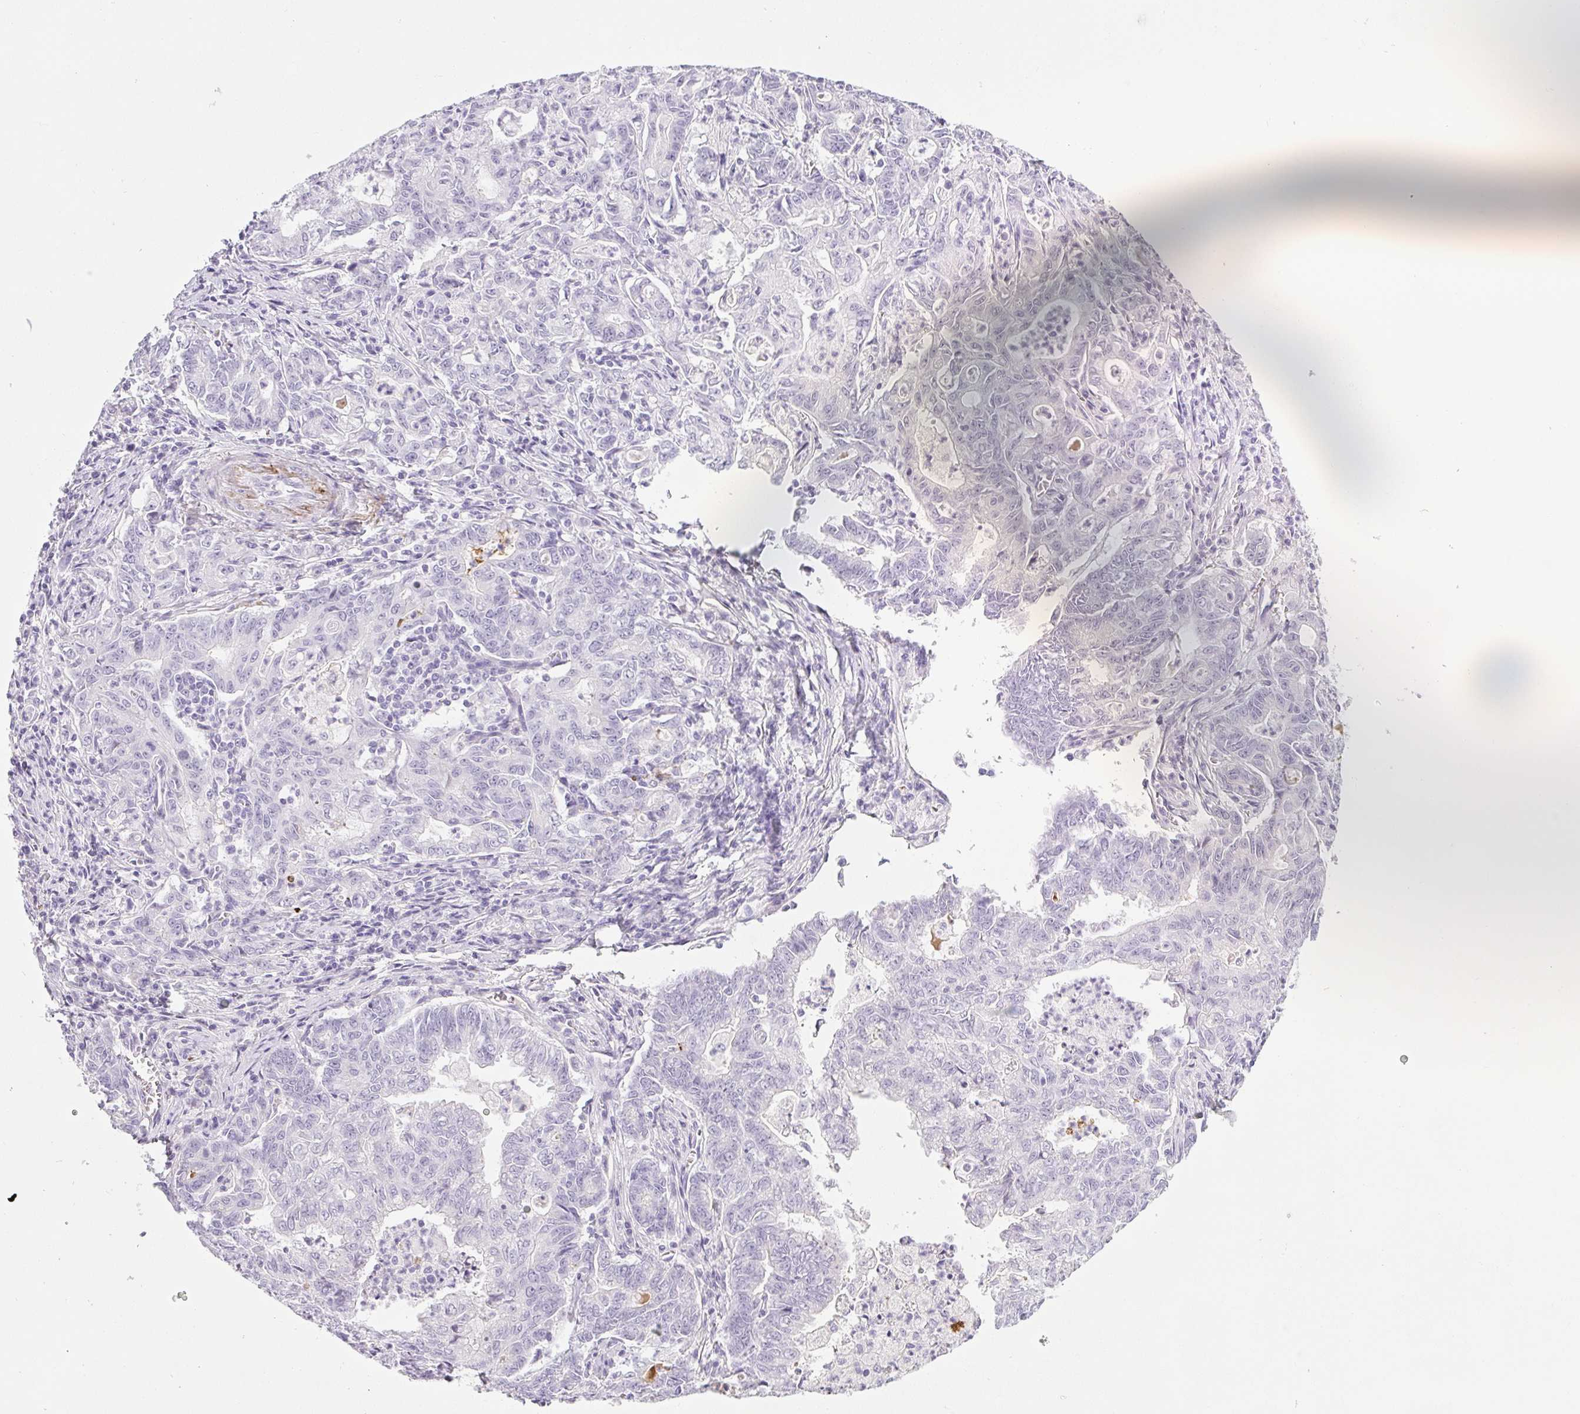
{"staining": {"intensity": "negative", "quantity": "none", "location": "none"}, "tissue": "stomach cancer", "cell_type": "Tumor cells", "image_type": "cancer", "snomed": [{"axis": "morphology", "description": "Adenocarcinoma, NOS"}, {"axis": "topography", "description": "Stomach, upper"}], "caption": "Immunohistochemistry of stomach cancer displays no positivity in tumor cells. (DAB (3,3'-diaminobenzidine) immunohistochemistry with hematoxylin counter stain).", "gene": "VTN", "patient": {"sex": "female", "age": 79}}